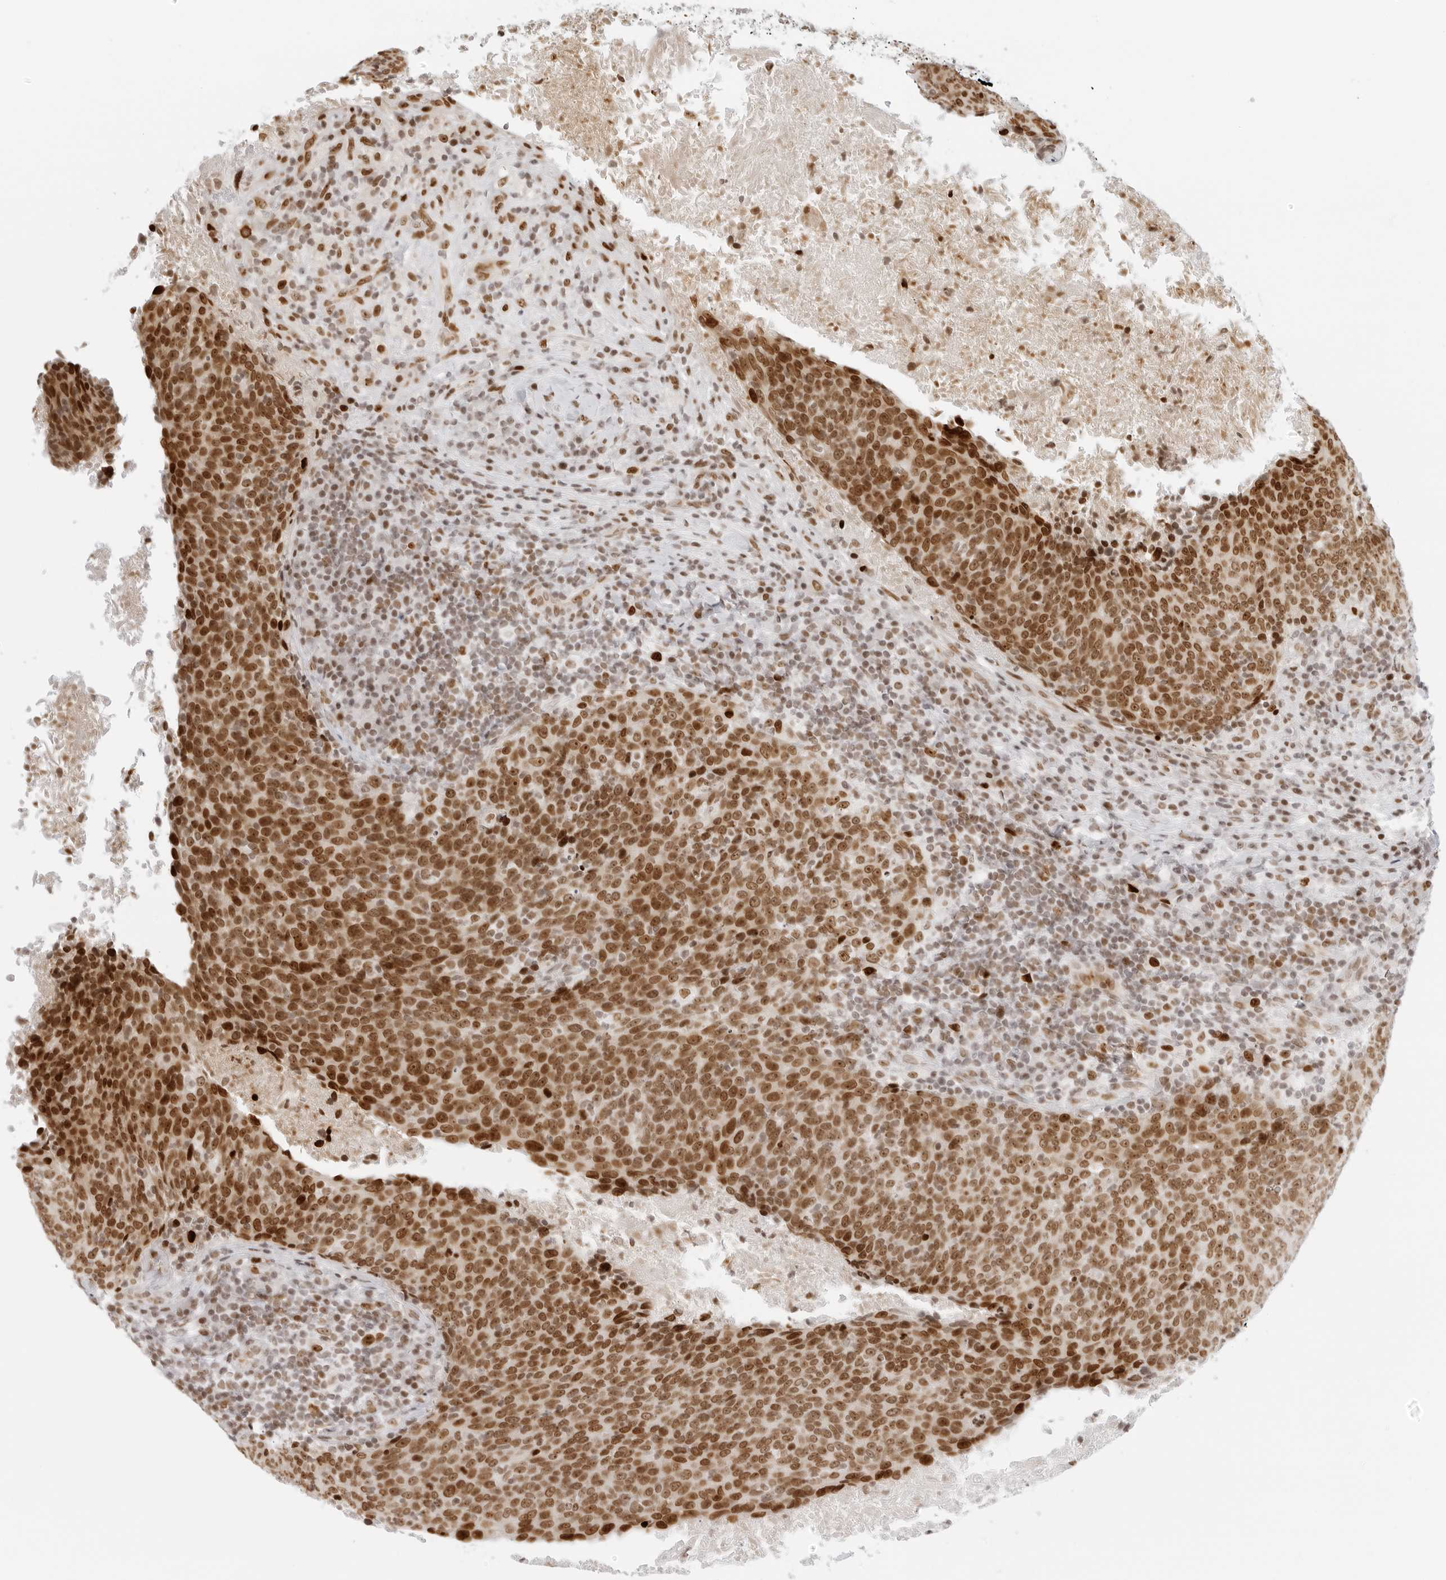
{"staining": {"intensity": "moderate", "quantity": ">75%", "location": "nuclear"}, "tissue": "head and neck cancer", "cell_type": "Tumor cells", "image_type": "cancer", "snomed": [{"axis": "morphology", "description": "Squamous cell carcinoma, NOS"}, {"axis": "morphology", "description": "Squamous cell carcinoma, metastatic, NOS"}, {"axis": "topography", "description": "Lymph node"}, {"axis": "topography", "description": "Head-Neck"}], "caption": "Protein expression by IHC shows moderate nuclear positivity in about >75% of tumor cells in head and neck cancer.", "gene": "RCC1", "patient": {"sex": "male", "age": 62}}